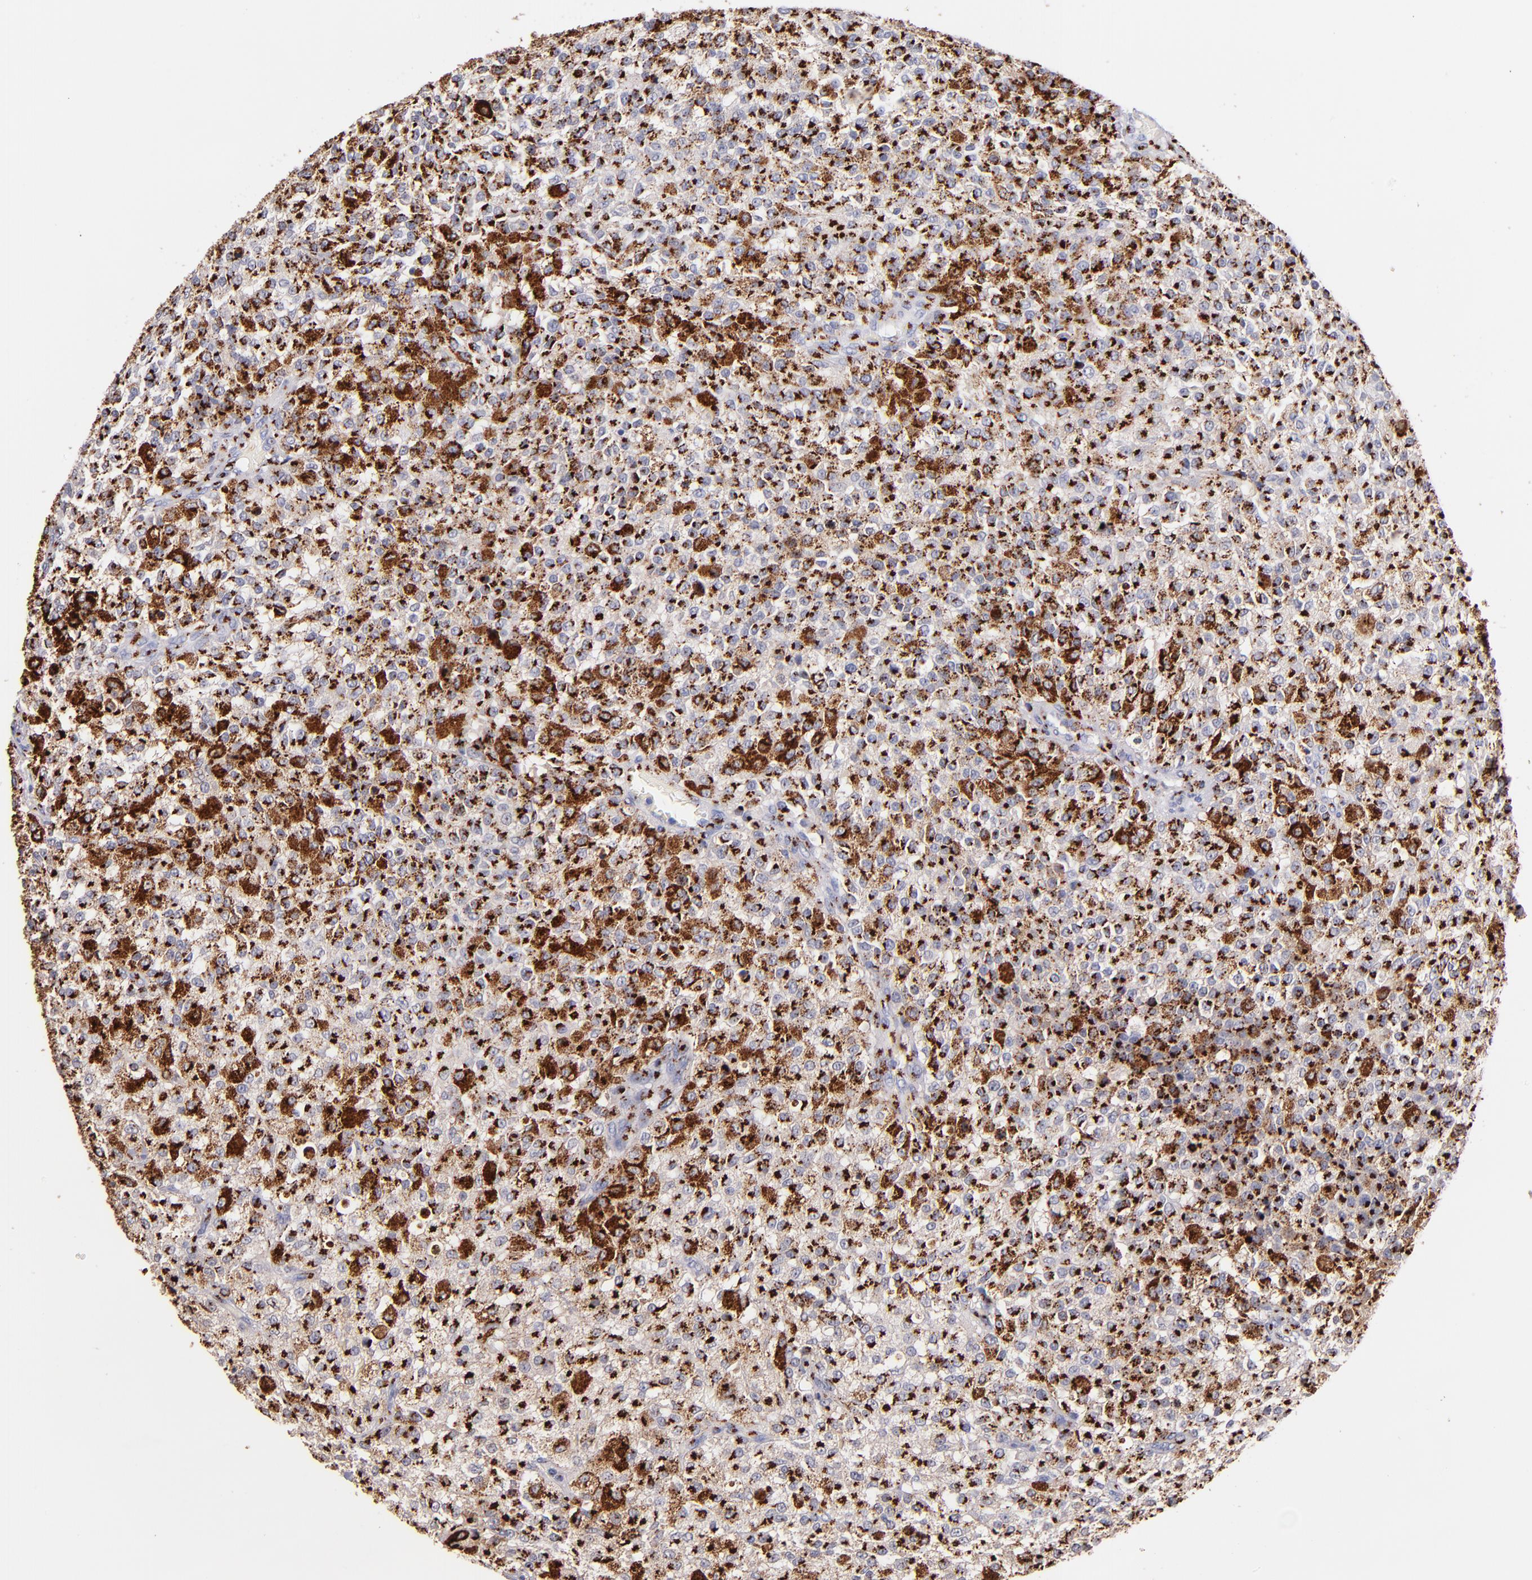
{"staining": {"intensity": "strong", "quantity": "25%-75%", "location": "cytoplasmic/membranous"}, "tissue": "testis cancer", "cell_type": "Tumor cells", "image_type": "cancer", "snomed": [{"axis": "morphology", "description": "Seminoma, NOS"}, {"axis": "topography", "description": "Testis"}], "caption": "Testis cancer stained for a protein reveals strong cytoplasmic/membranous positivity in tumor cells.", "gene": "GOLIM4", "patient": {"sex": "male", "age": 59}}